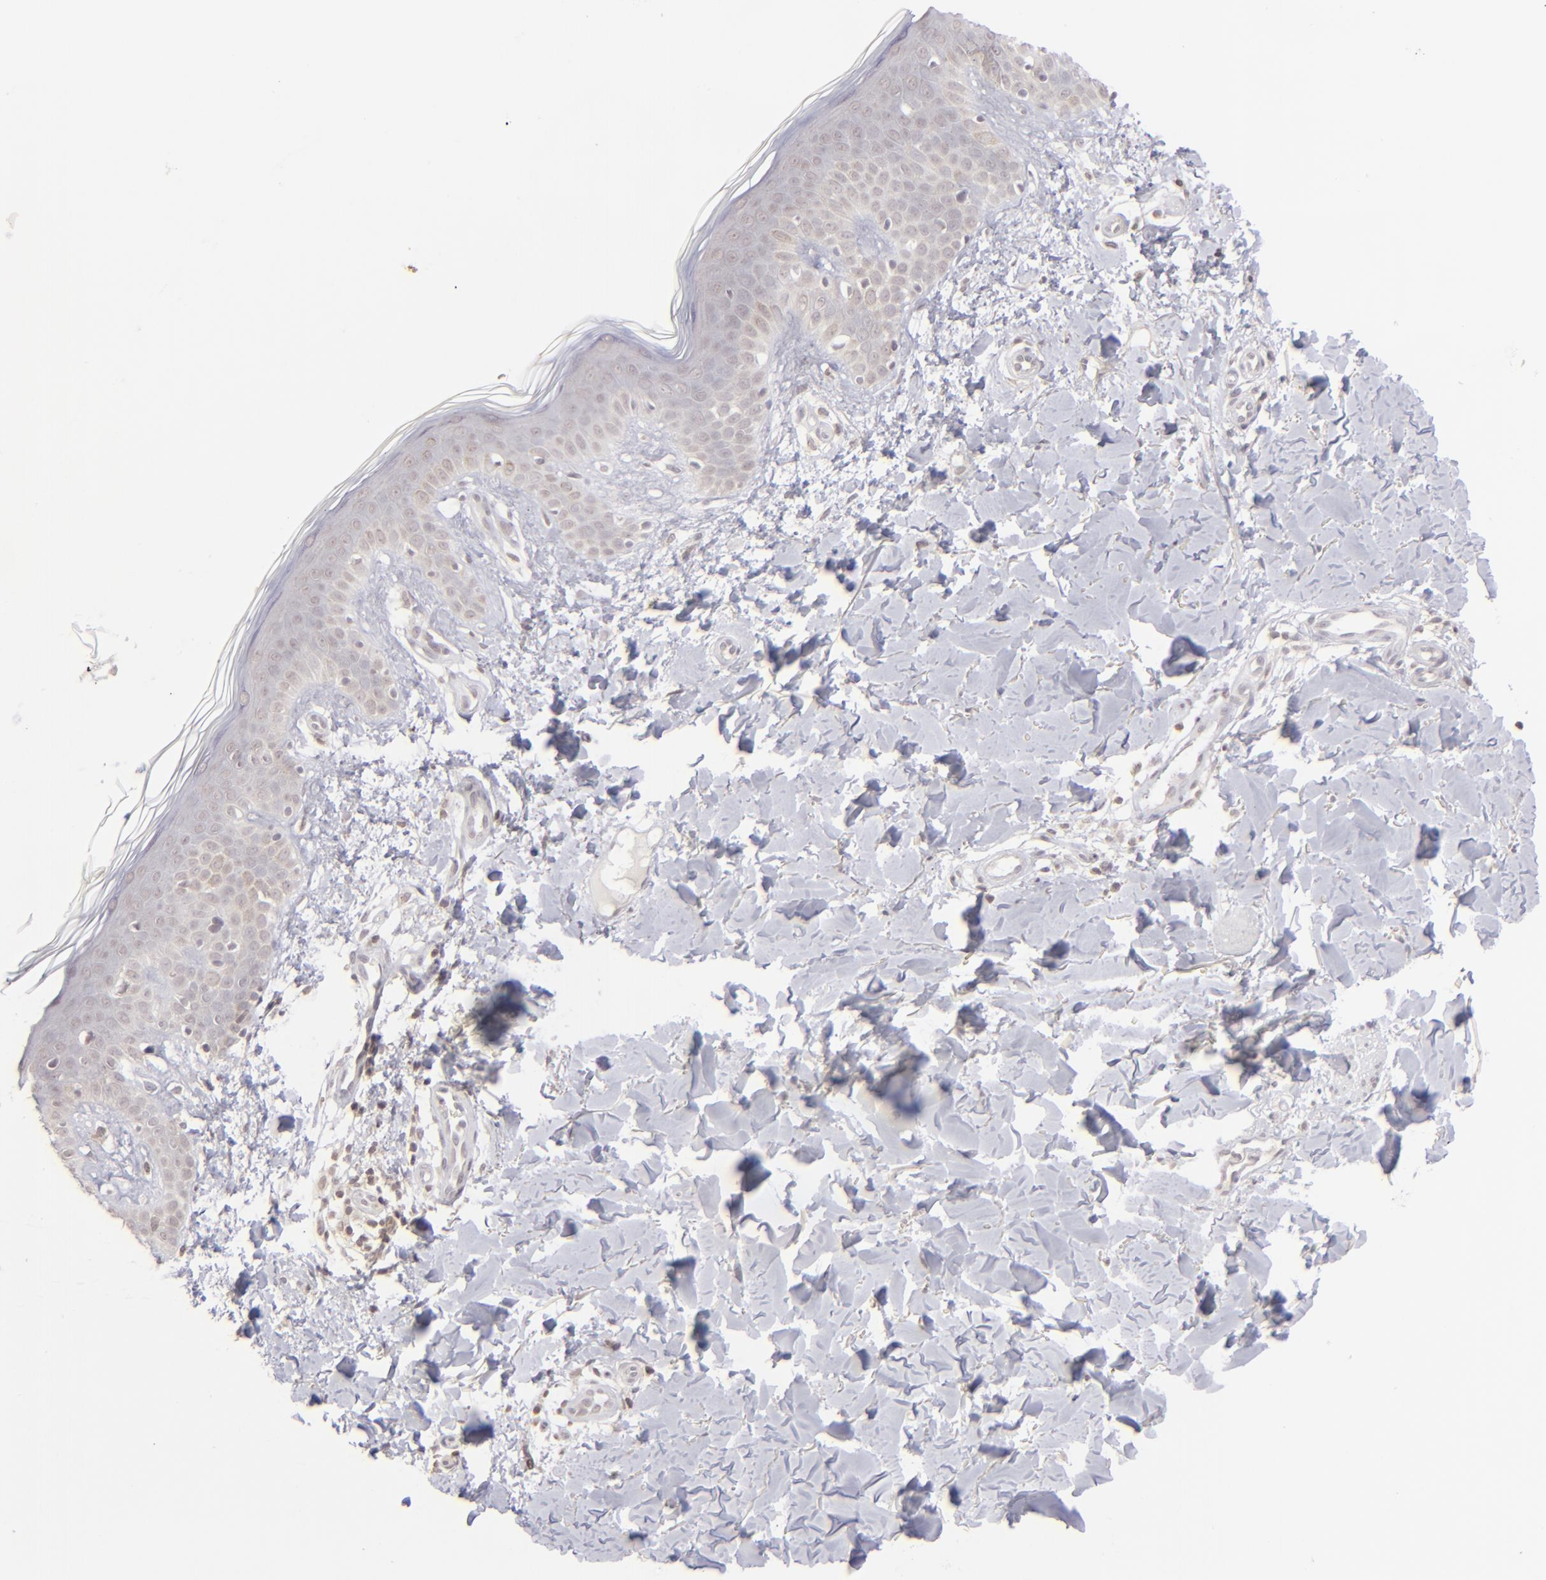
{"staining": {"intensity": "weak", "quantity": "25%-75%", "location": "cytoplasmic/membranous,nuclear"}, "tissue": "skin", "cell_type": "Fibroblasts", "image_type": "normal", "snomed": [{"axis": "morphology", "description": "Normal tissue, NOS"}, {"axis": "topography", "description": "Skin"}], "caption": "This is a photomicrograph of IHC staining of unremarkable skin, which shows weak positivity in the cytoplasmic/membranous,nuclear of fibroblasts.", "gene": "CLDN2", "patient": {"sex": "male", "age": 32}}